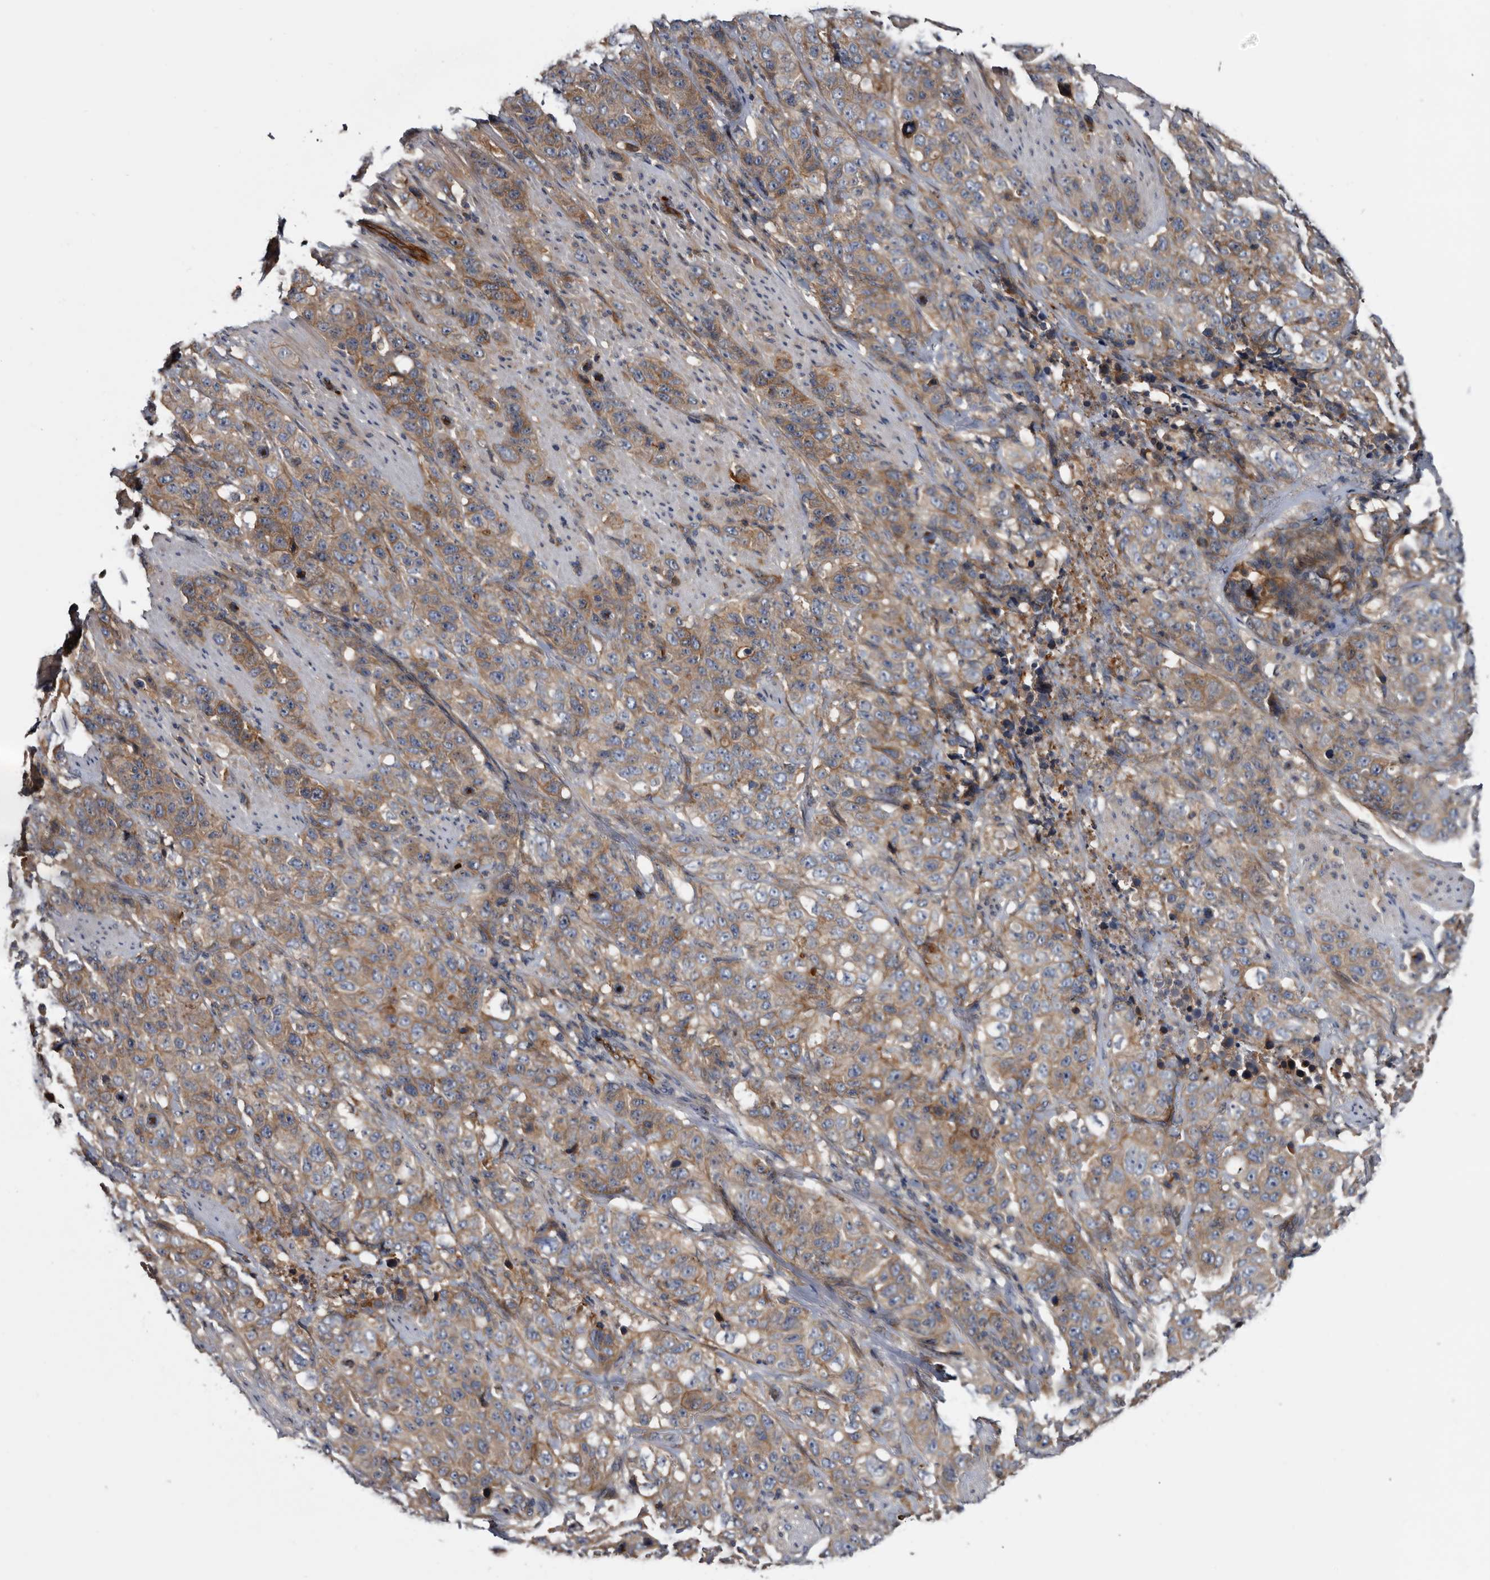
{"staining": {"intensity": "moderate", "quantity": ">75%", "location": "cytoplasmic/membranous"}, "tissue": "stomach cancer", "cell_type": "Tumor cells", "image_type": "cancer", "snomed": [{"axis": "morphology", "description": "Adenocarcinoma, NOS"}, {"axis": "topography", "description": "Stomach"}], "caption": "Adenocarcinoma (stomach) stained for a protein (brown) displays moderate cytoplasmic/membranous positive staining in approximately >75% of tumor cells.", "gene": "TSPAN17", "patient": {"sex": "male", "age": 48}}